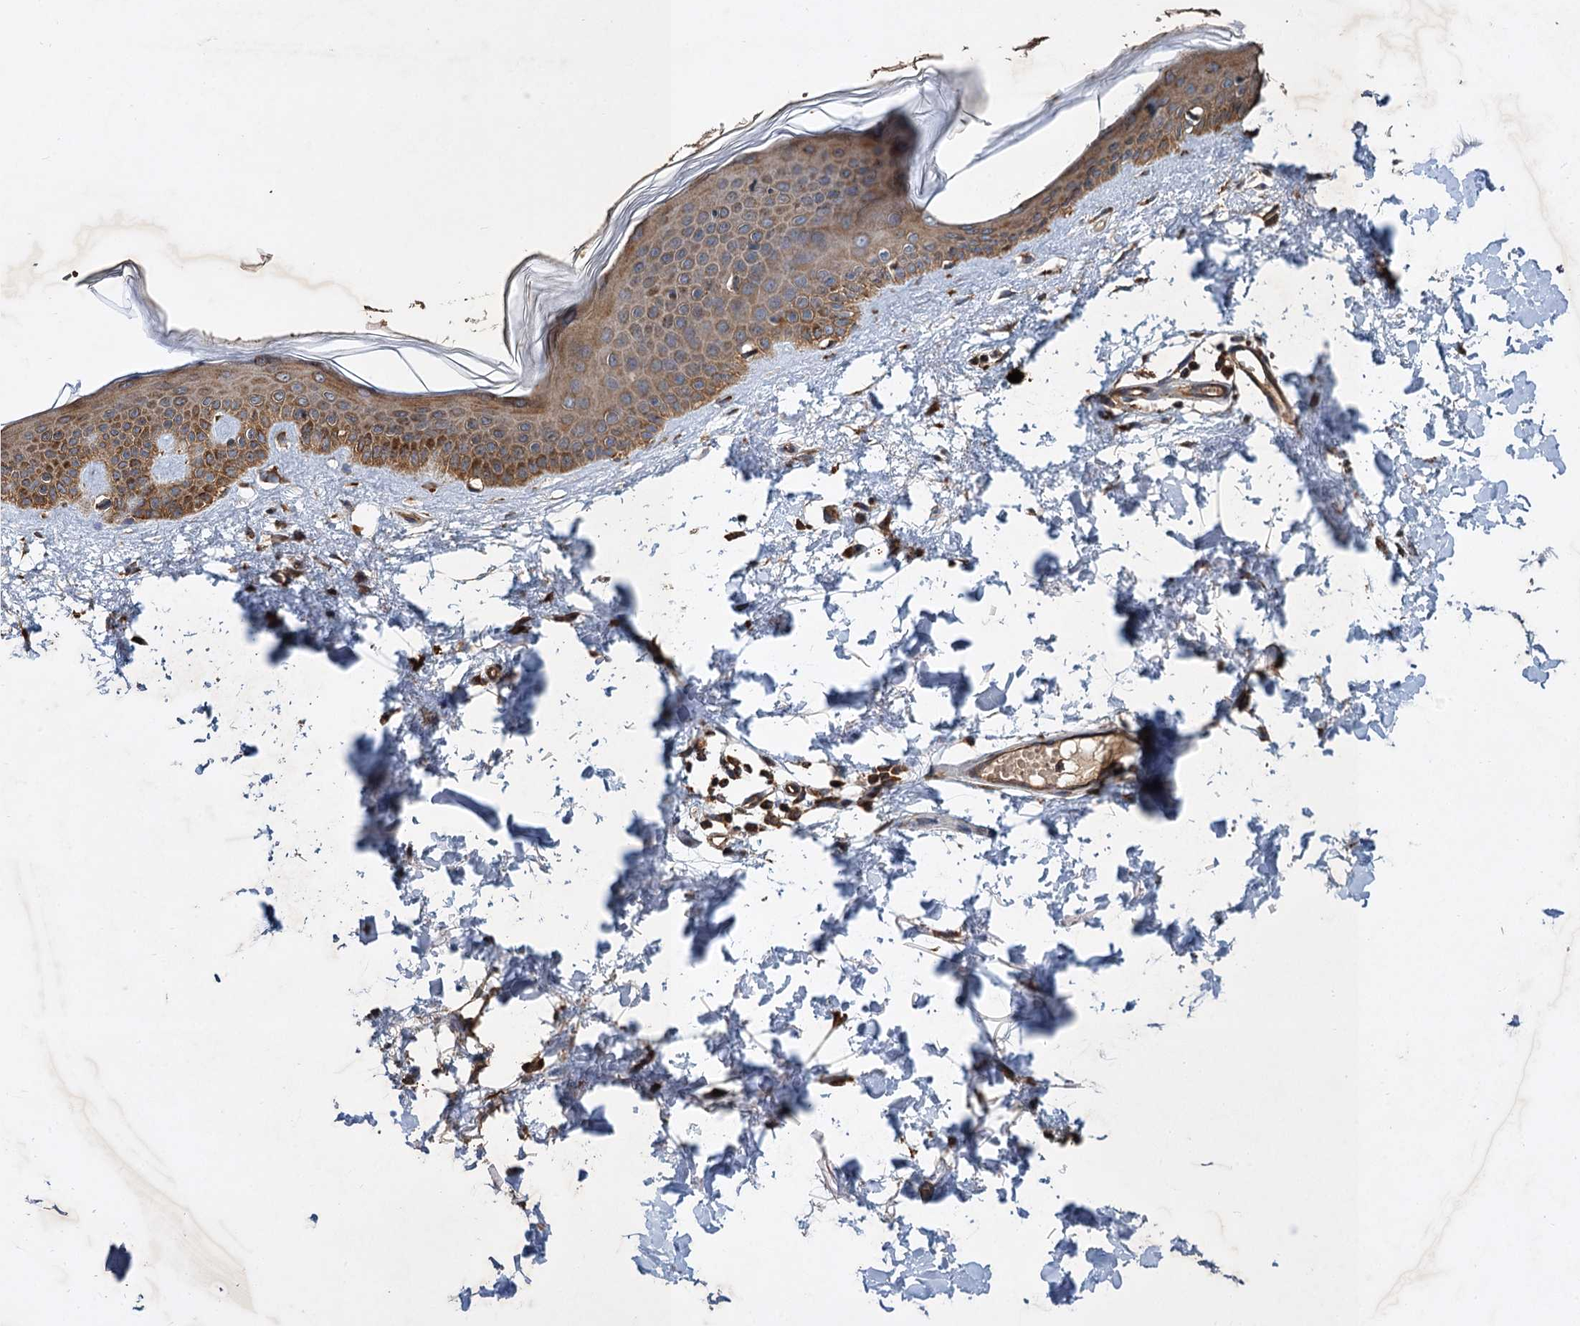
{"staining": {"intensity": "strong", "quantity": ">75%", "location": "cytoplasmic/membranous"}, "tissue": "skin", "cell_type": "Fibroblasts", "image_type": "normal", "snomed": [{"axis": "morphology", "description": "Normal tissue, NOS"}, {"axis": "topography", "description": "Skin"}], "caption": "Immunohistochemistry (IHC) (DAB) staining of benign skin reveals strong cytoplasmic/membranous protein positivity in about >75% of fibroblasts. The staining was performed using DAB, with brown indicating positive protein expression. Nuclei are stained blue with hematoxylin.", "gene": "LINS1", "patient": {"sex": "female", "age": 58}}